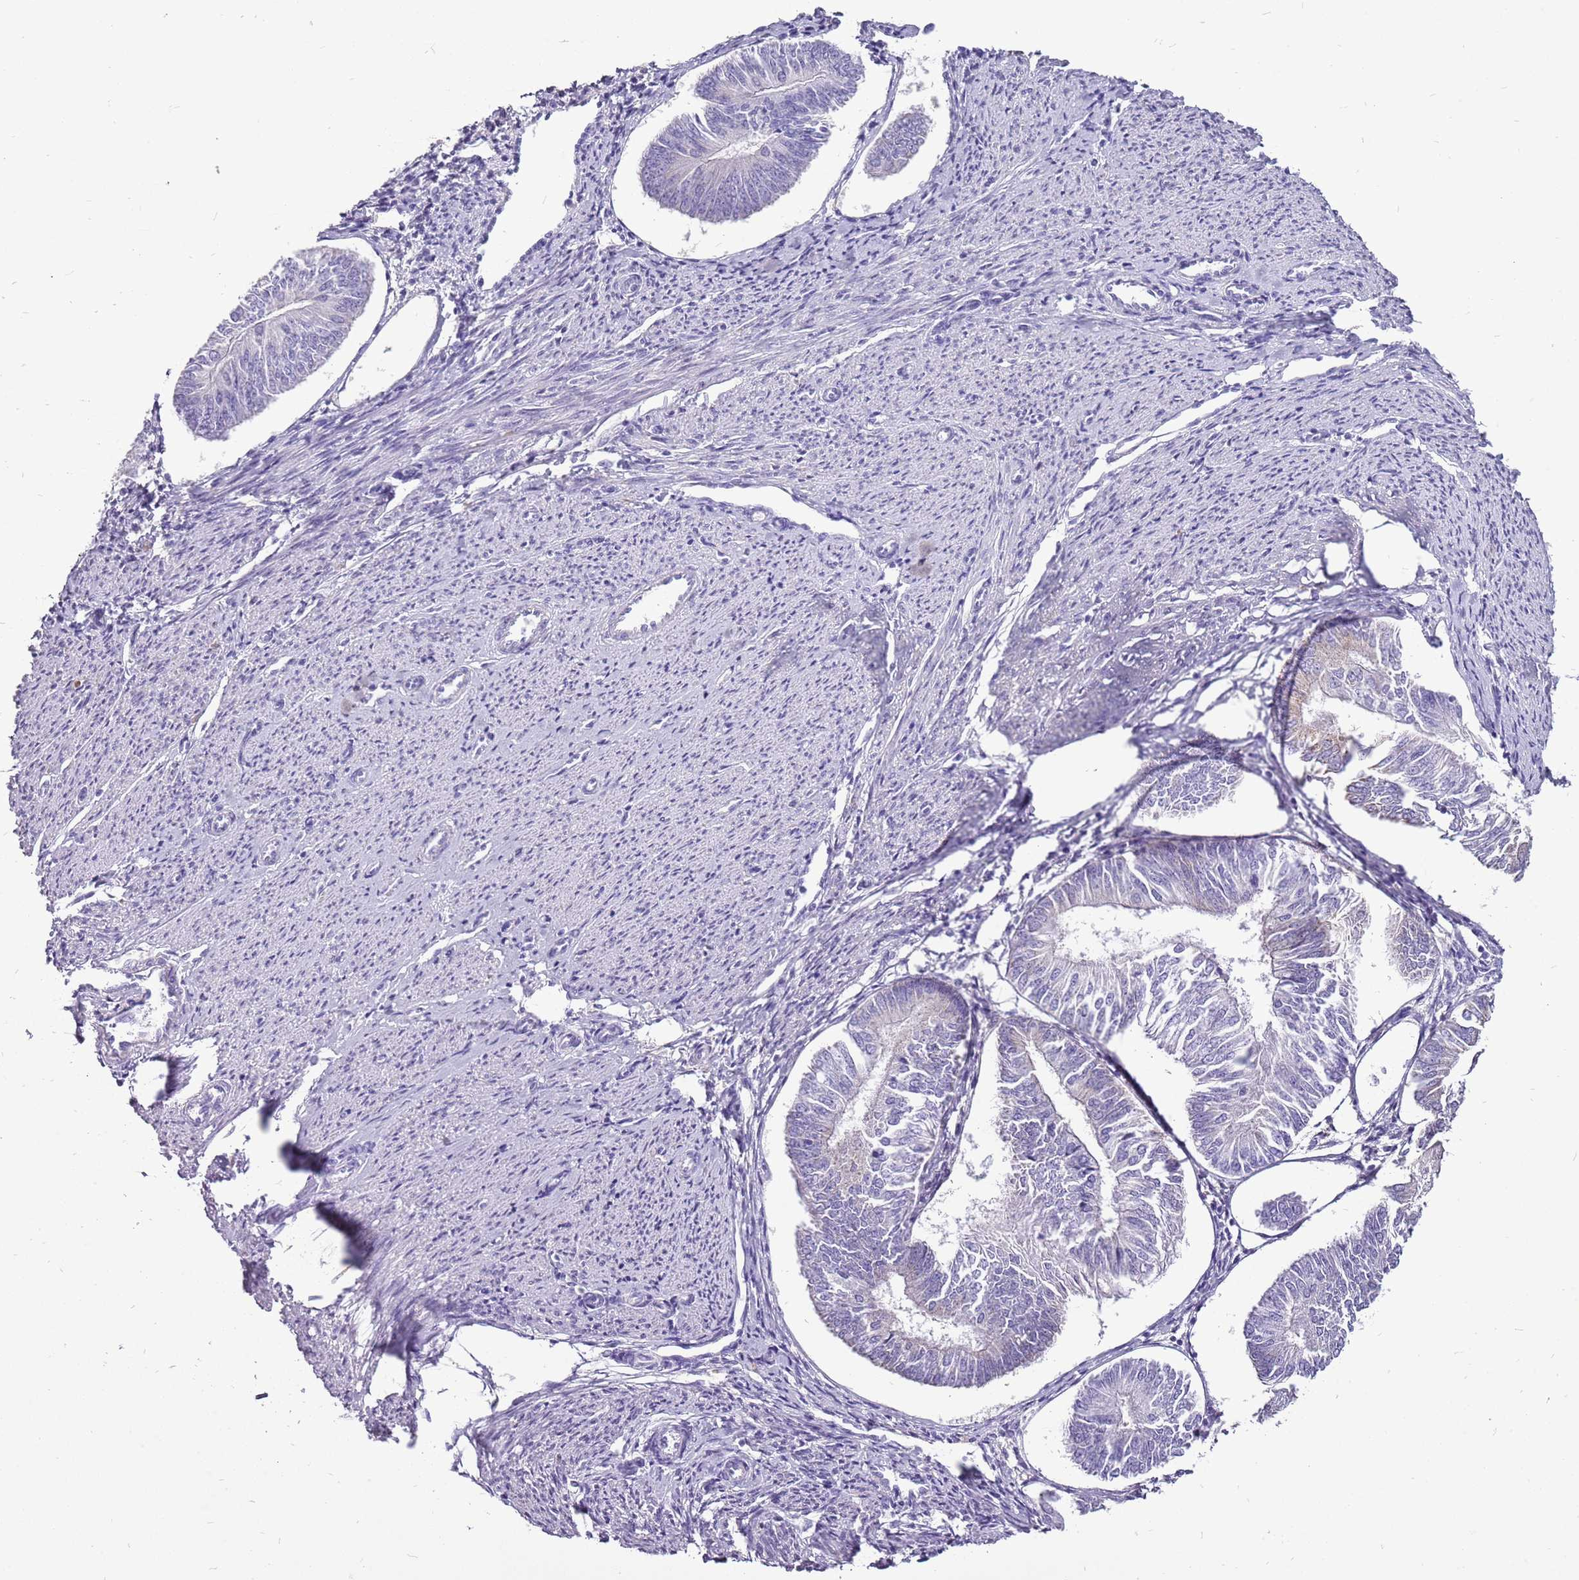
{"staining": {"intensity": "negative", "quantity": "none", "location": "none"}, "tissue": "endometrial cancer", "cell_type": "Tumor cells", "image_type": "cancer", "snomed": [{"axis": "morphology", "description": "Adenocarcinoma, NOS"}, {"axis": "topography", "description": "Endometrium"}], "caption": "An image of human endometrial cancer (adenocarcinoma) is negative for staining in tumor cells. Nuclei are stained in blue.", "gene": "ACSS3", "patient": {"sex": "female", "age": 58}}